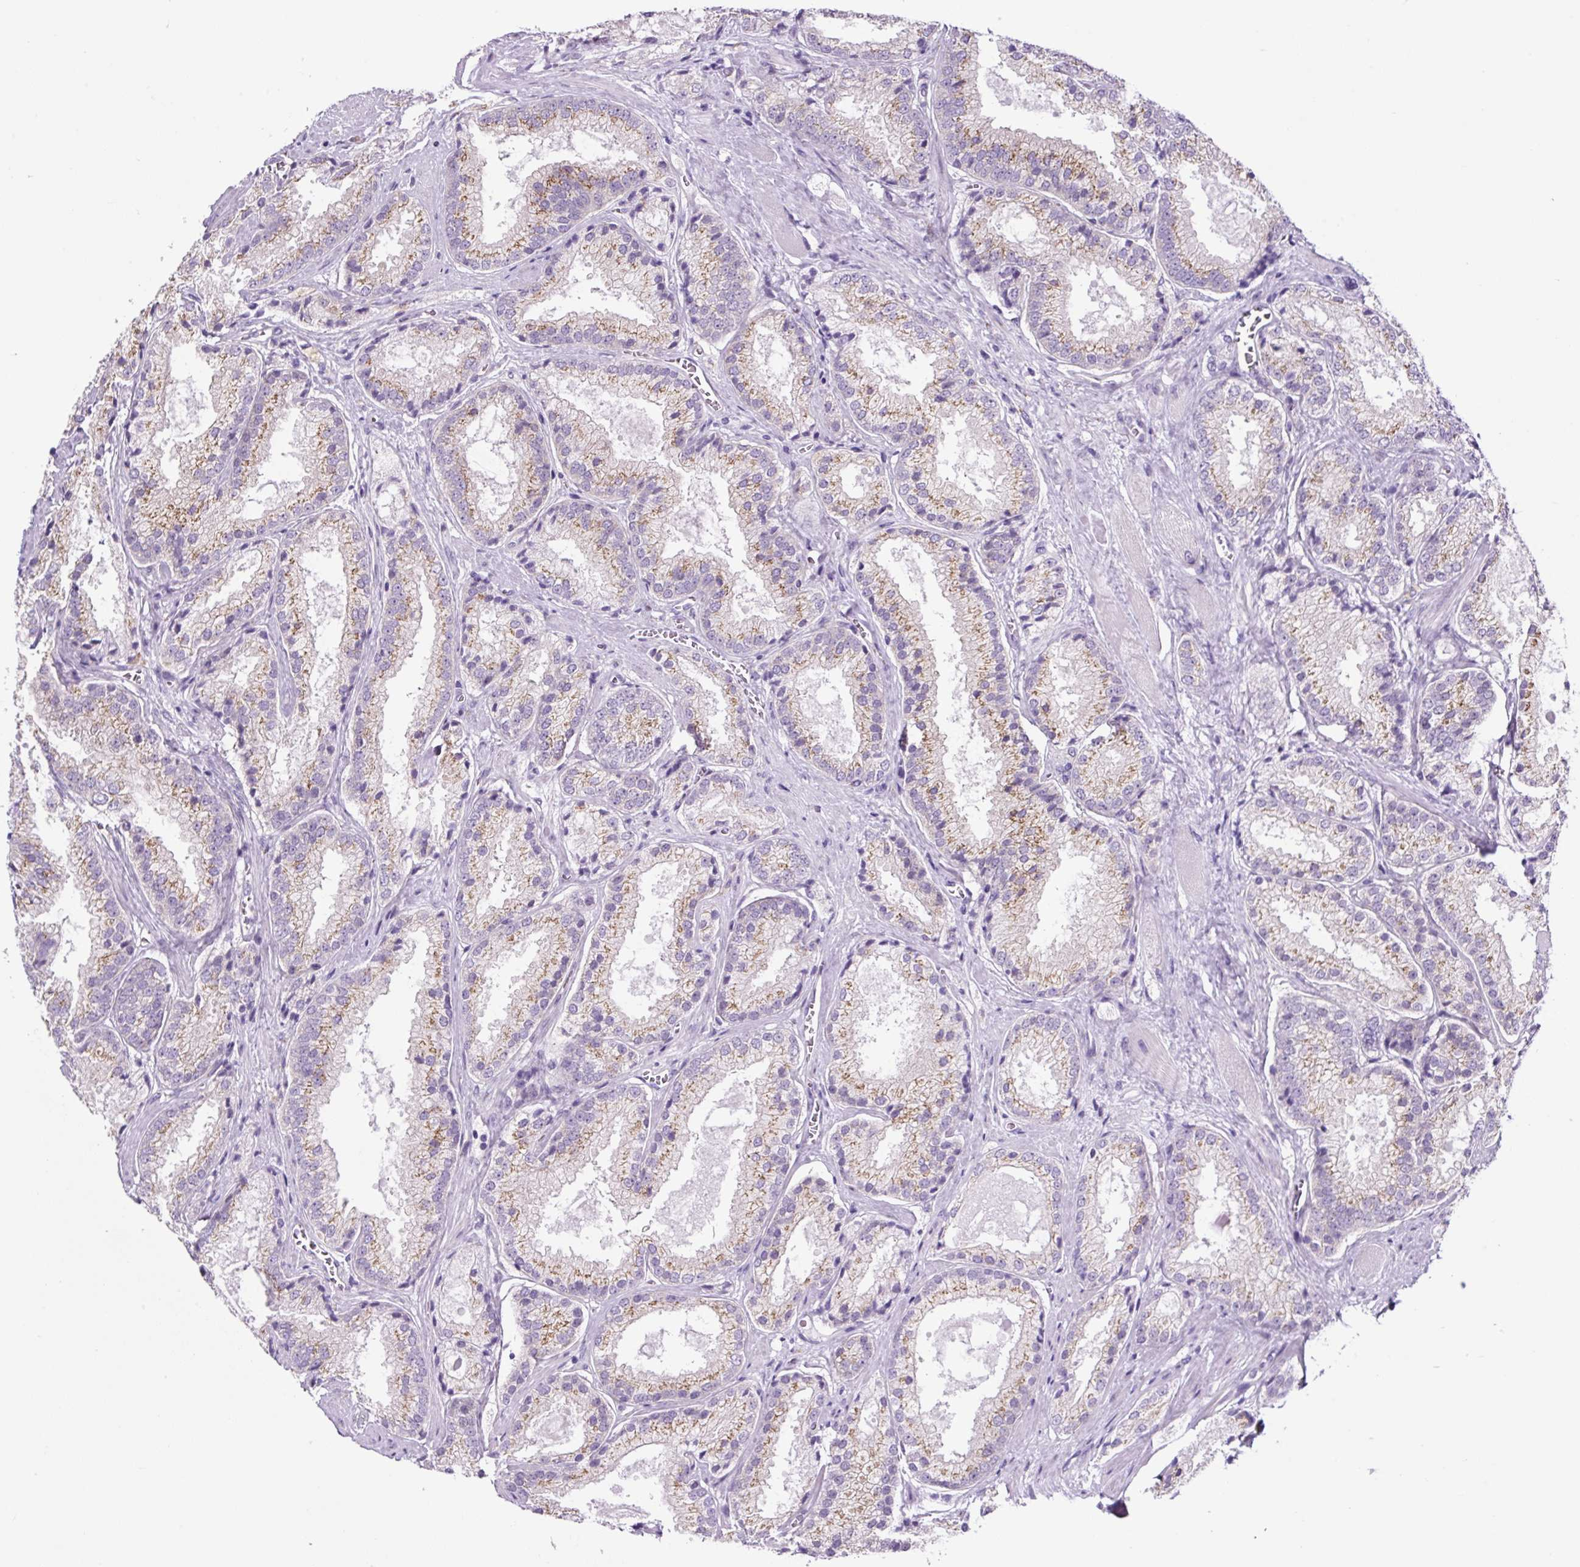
{"staining": {"intensity": "moderate", "quantity": ">75%", "location": "cytoplasmic/membranous"}, "tissue": "prostate cancer", "cell_type": "Tumor cells", "image_type": "cancer", "snomed": [{"axis": "morphology", "description": "Adenocarcinoma, High grade"}, {"axis": "topography", "description": "Prostate"}], "caption": "Tumor cells display moderate cytoplasmic/membranous staining in approximately >75% of cells in prostate adenocarcinoma (high-grade). Nuclei are stained in blue.", "gene": "GORASP1", "patient": {"sex": "male", "age": 68}}